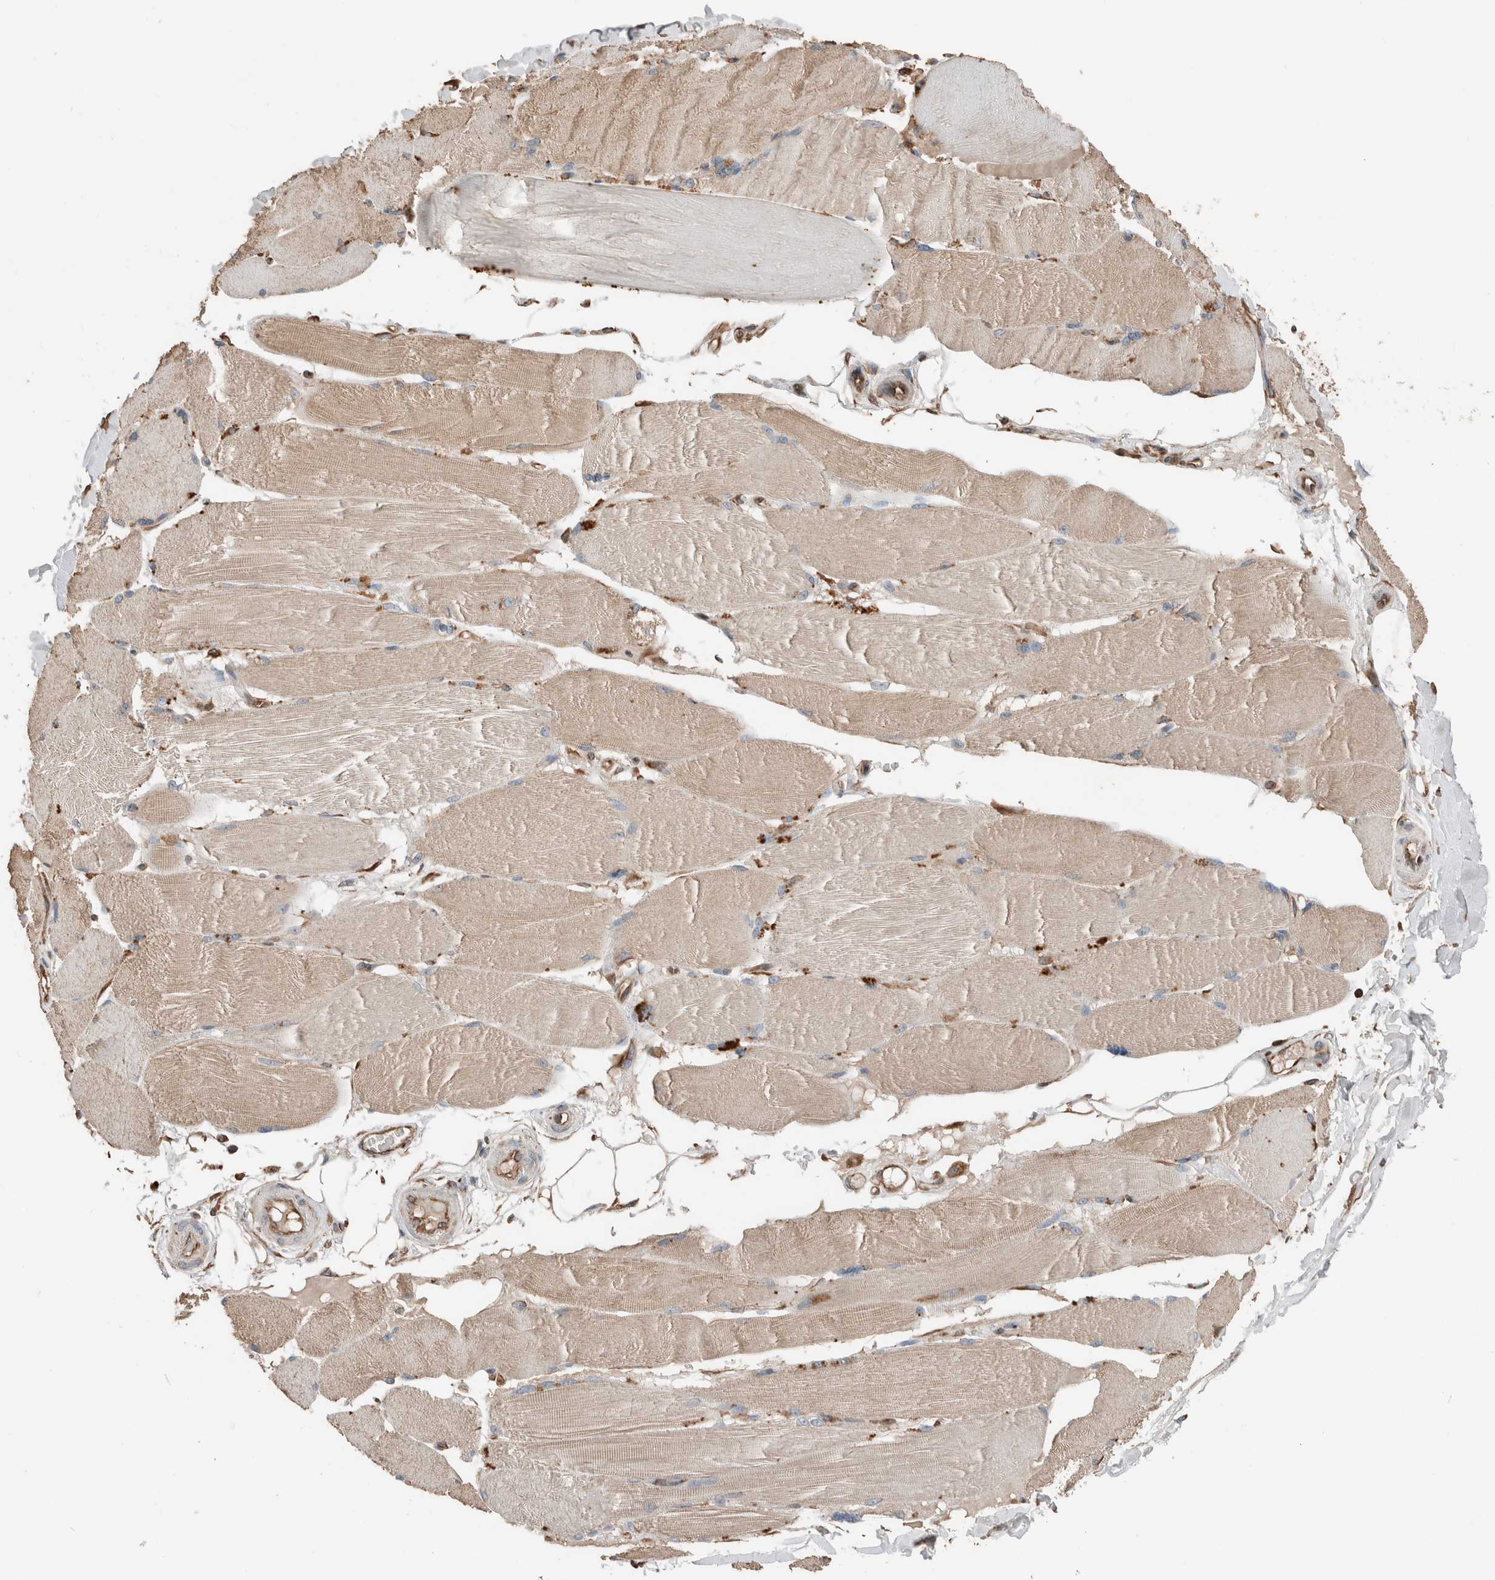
{"staining": {"intensity": "weak", "quantity": "25%-75%", "location": "cytoplasmic/membranous"}, "tissue": "skeletal muscle", "cell_type": "Myocytes", "image_type": "normal", "snomed": [{"axis": "morphology", "description": "Normal tissue, NOS"}, {"axis": "topography", "description": "Skin"}, {"axis": "topography", "description": "Skeletal muscle"}], "caption": "Immunohistochemical staining of benign human skeletal muscle reveals 25%-75% levels of weak cytoplasmic/membranous protein positivity in approximately 25%-75% of myocytes. The staining was performed using DAB to visualize the protein expression in brown, while the nuclei were stained in blue with hematoxylin (Magnification: 20x).", "gene": "ERAP2", "patient": {"sex": "male", "age": 83}}